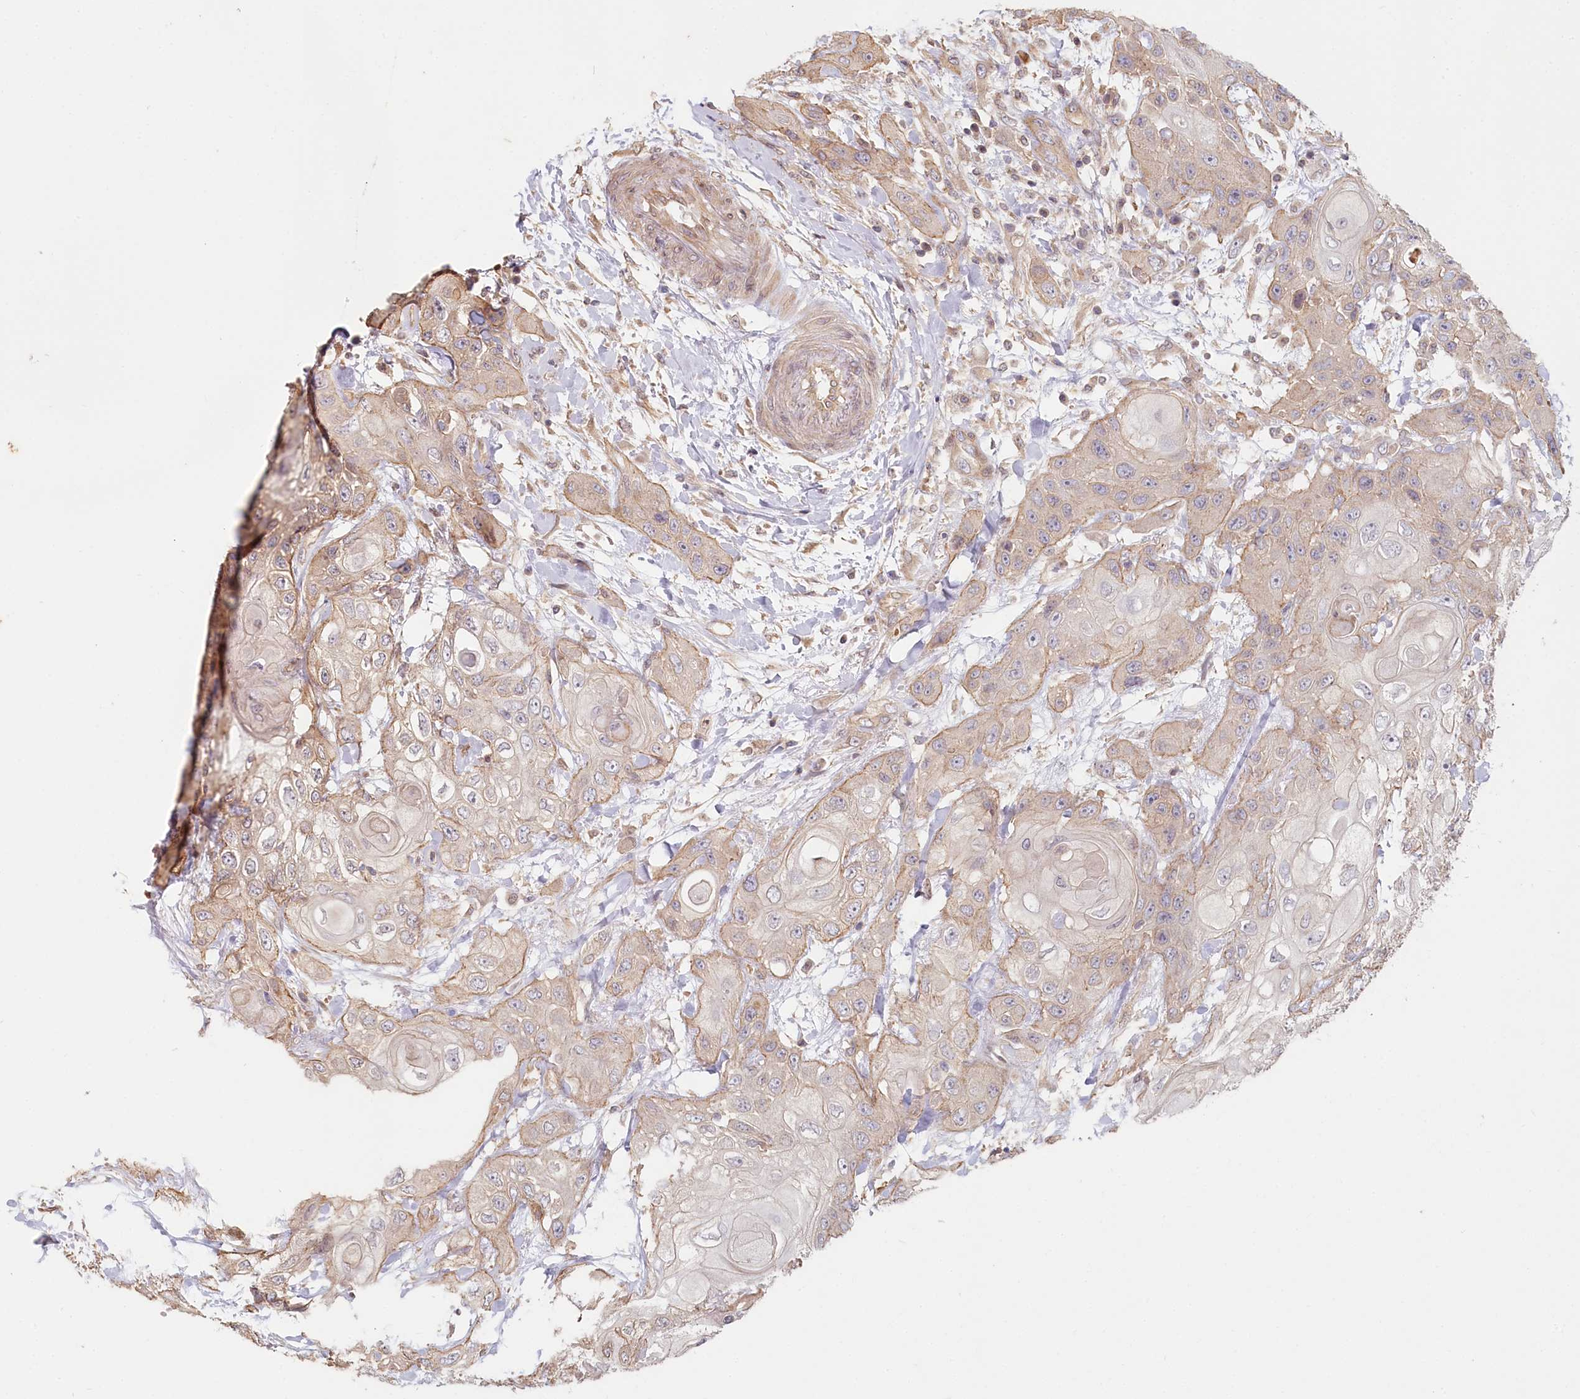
{"staining": {"intensity": "weak", "quantity": "<25%", "location": "cytoplasmic/membranous"}, "tissue": "head and neck cancer", "cell_type": "Tumor cells", "image_type": "cancer", "snomed": [{"axis": "morphology", "description": "Squamous cell carcinoma, NOS"}, {"axis": "topography", "description": "Head-Neck"}], "caption": "Protein analysis of squamous cell carcinoma (head and neck) reveals no significant expression in tumor cells. Brightfield microscopy of IHC stained with DAB (brown) and hematoxylin (blue), captured at high magnification.", "gene": "TCHP", "patient": {"sex": "female", "age": 43}}